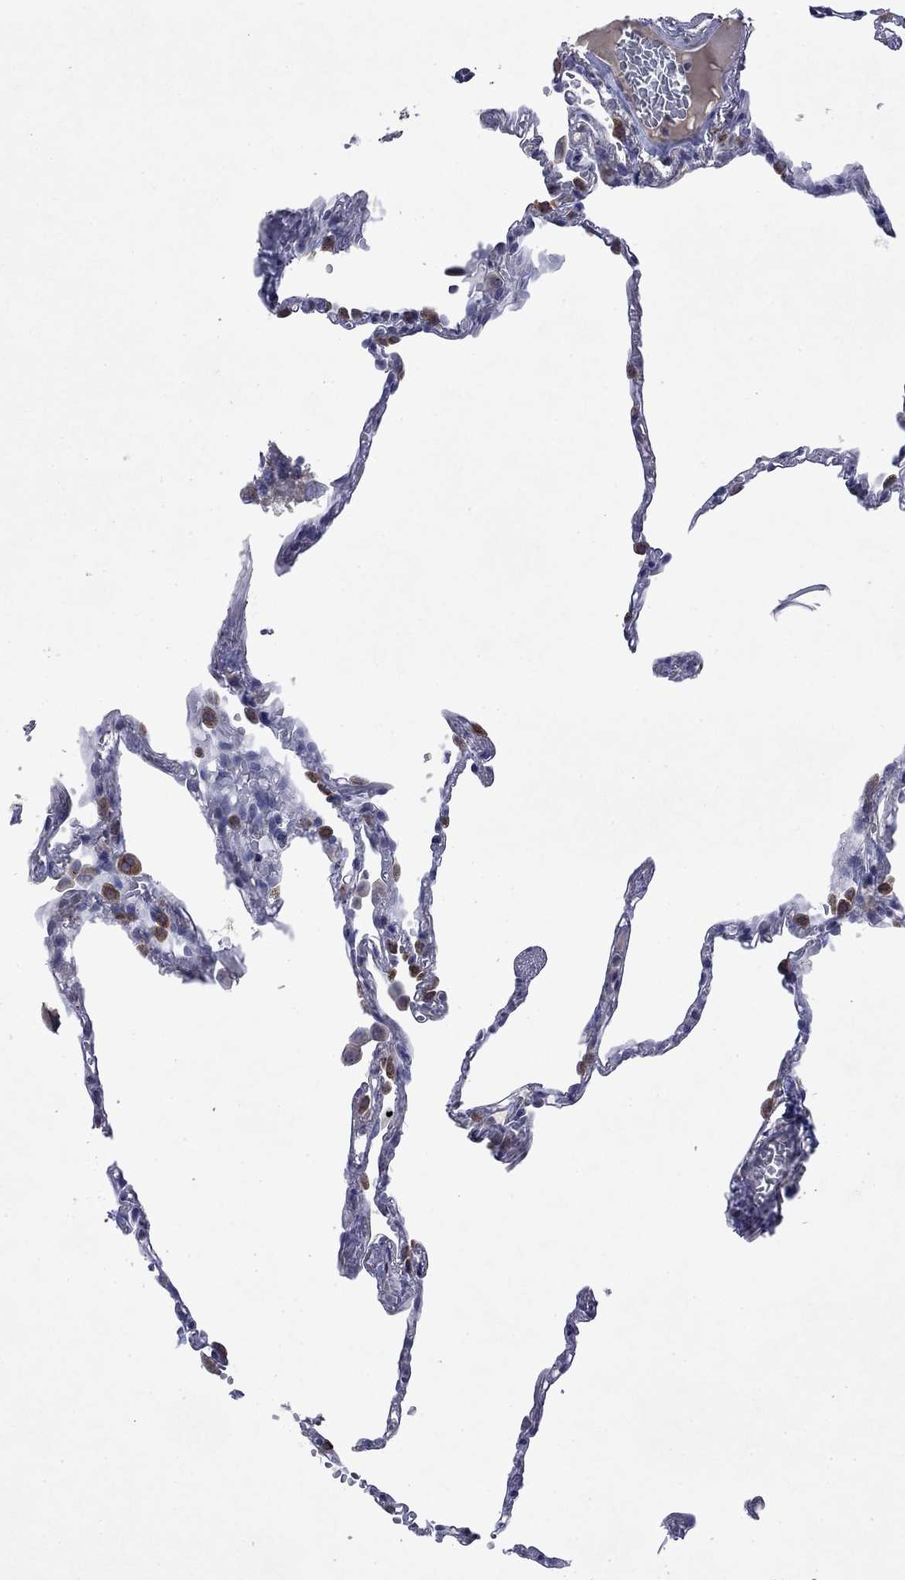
{"staining": {"intensity": "moderate", "quantity": "<25%", "location": "cytoplasmic/membranous"}, "tissue": "lung", "cell_type": "Alveolar cells", "image_type": "normal", "snomed": [{"axis": "morphology", "description": "Normal tissue, NOS"}, {"axis": "topography", "description": "Lung"}], "caption": "Alveolar cells show low levels of moderate cytoplasmic/membranous expression in about <25% of cells in benign human lung.", "gene": "TMEM97", "patient": {"sex": "male", "age": 78}}